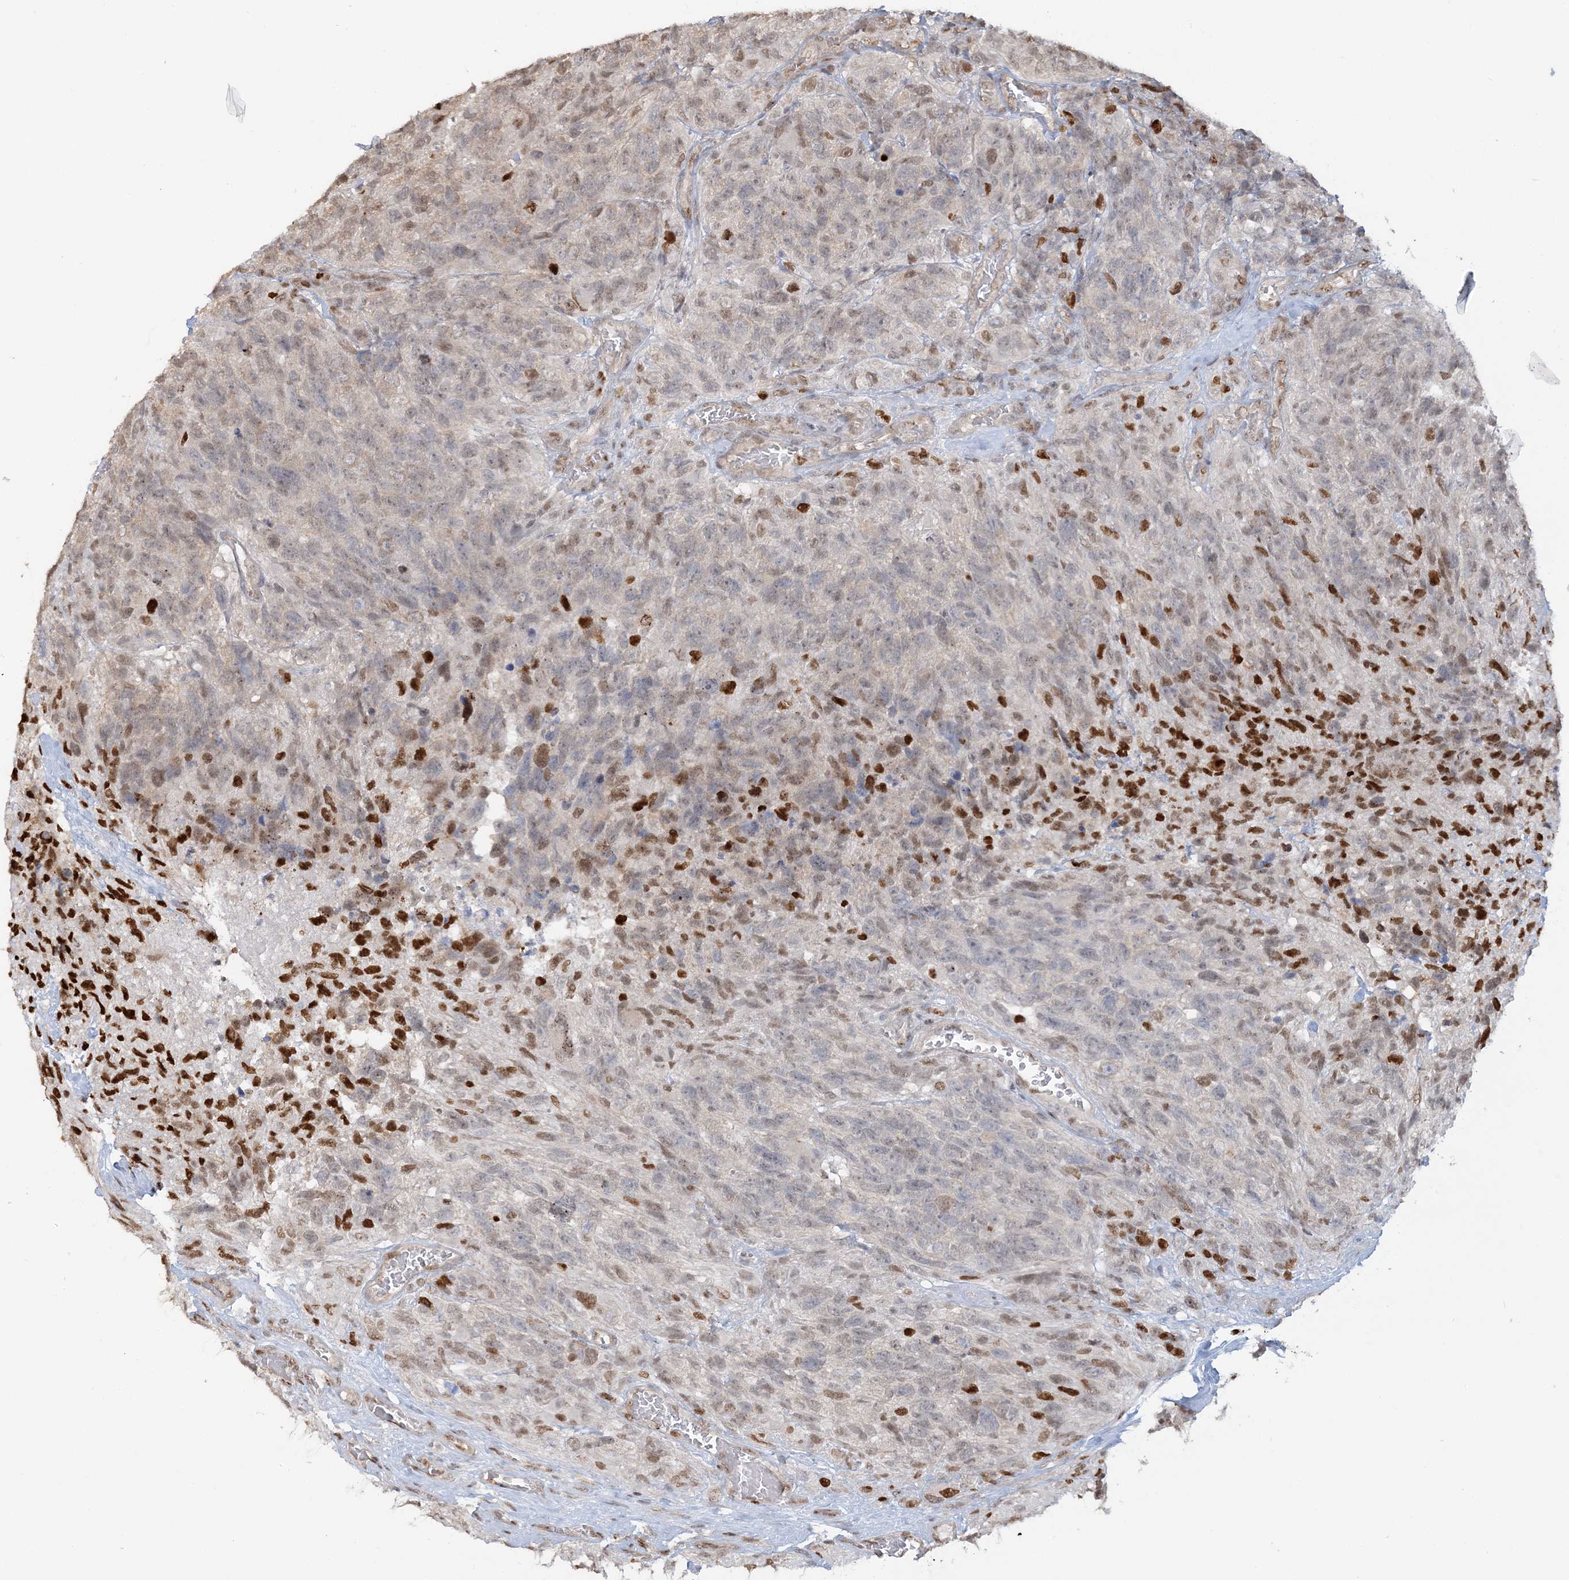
{"staining": {"intensity": "strong", "quantity": "<25%", "location": "nuclear"}, "tissue": "glioma", "cell_type": "Tumor cells", "image_type": "cancer", "snomed": [{"axis": "morphology", "description": "Glioma, malignant, High grade"}, {"axis": "topography", "description": "Brain"}], "caption": "Immunohistochemistry of malignant glioma (high-grade) exhibits medium levels of strong nuclear positivity in about <25% of tumor cells.", "gene": "SUMO2", "patient": {"sex": "male", "age": 69}}